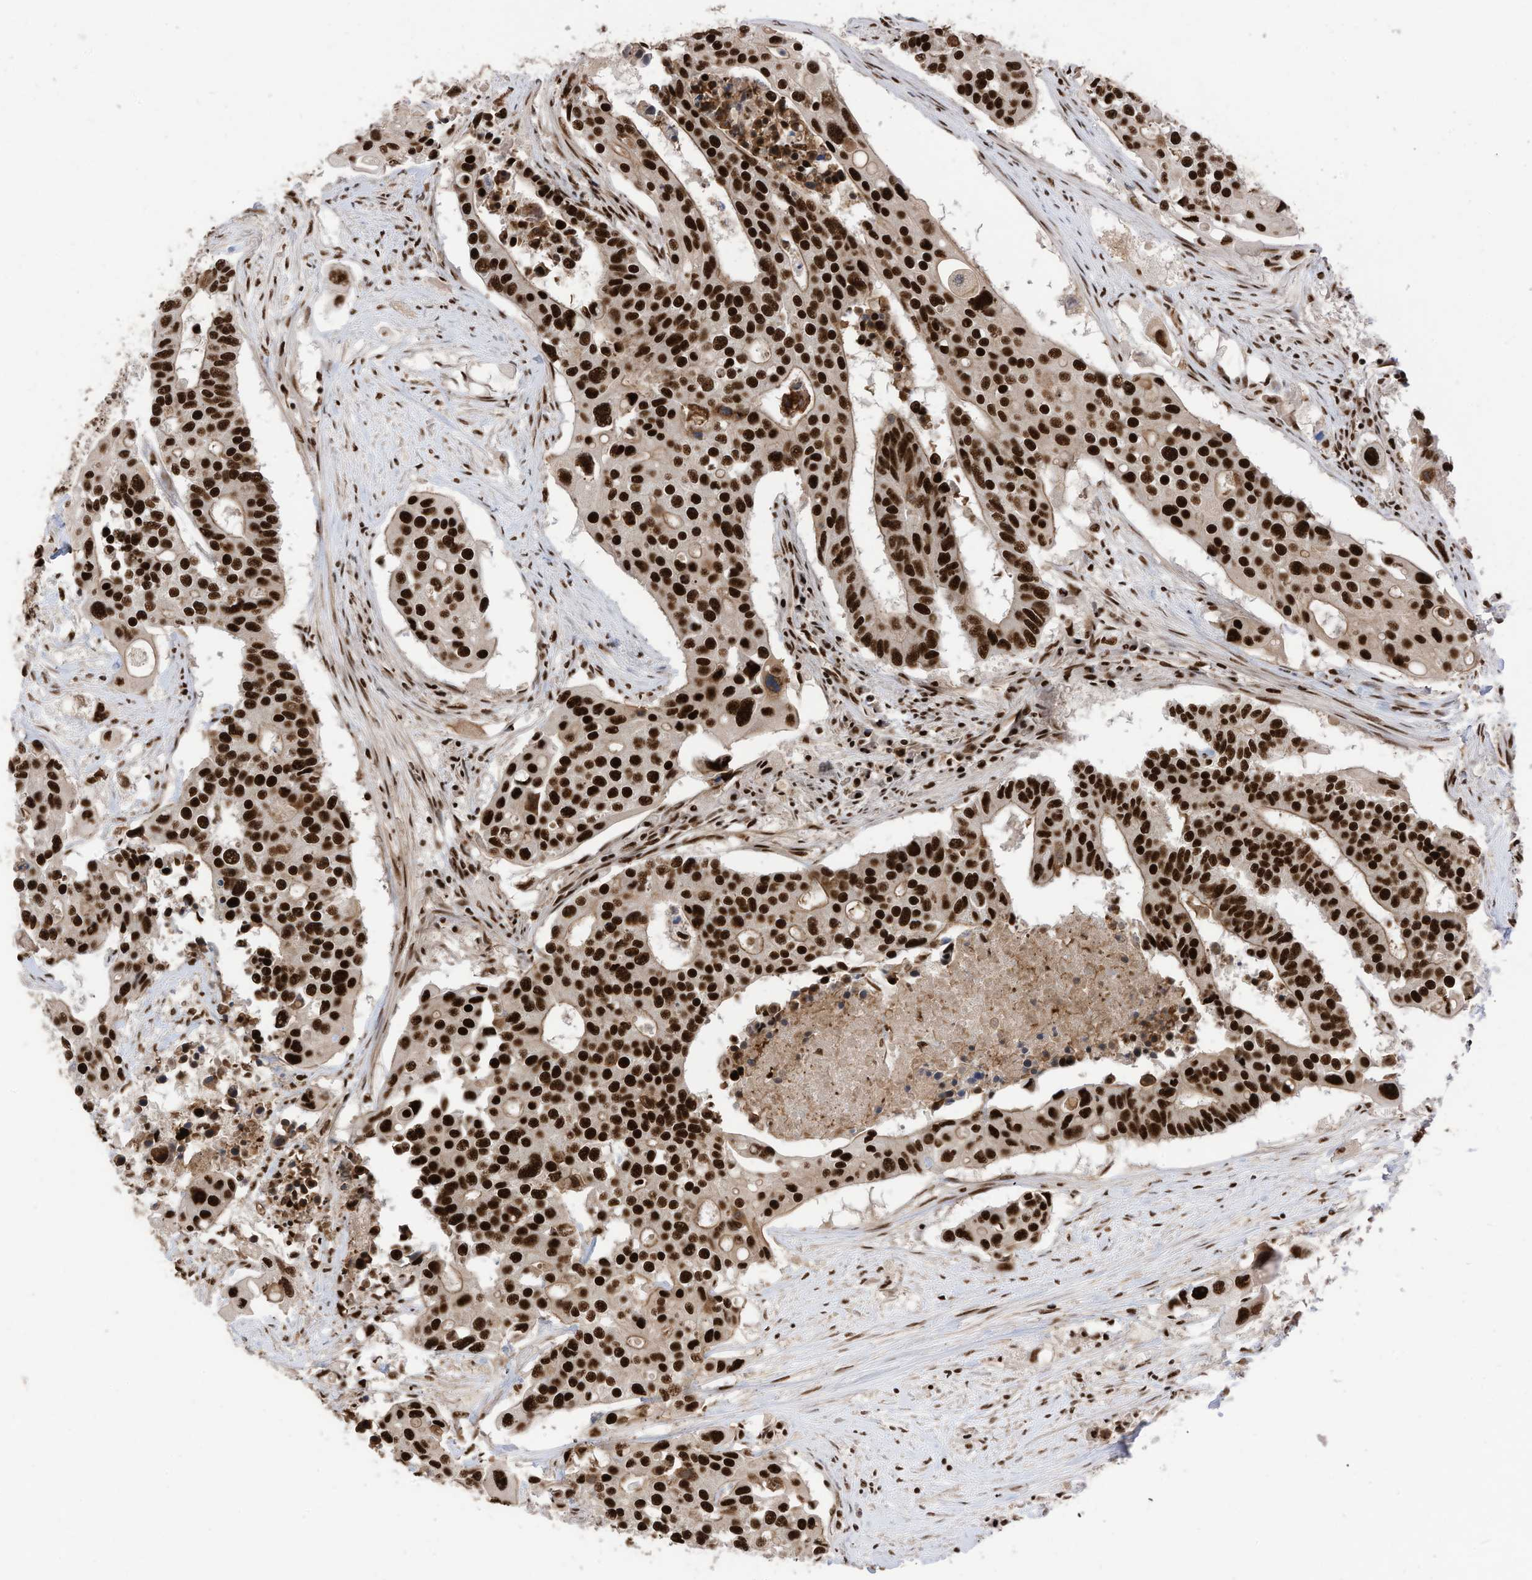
{"staining": {"intensity": "strong", "quantity": ">75%", "location": "nuclear"}, "tissue": "colorectal cancer", "cell_type": "Tumor cells", "image_type": "cancer", "snomed": [{"axis": "morphology", "description": "Adenocarcinoma, NOS"}, {"axis": "topography", "description": "Colon"}], "caption": "Immunohistochemistry micrograph of adenocarcinoma (colorectal) stained for a protein (brown), which demonstrates high levels of strong nuclear staining in about >75% of tumor cells.", "gene": "SF3A3", "patient": {"sex": "male", "age": 77}}